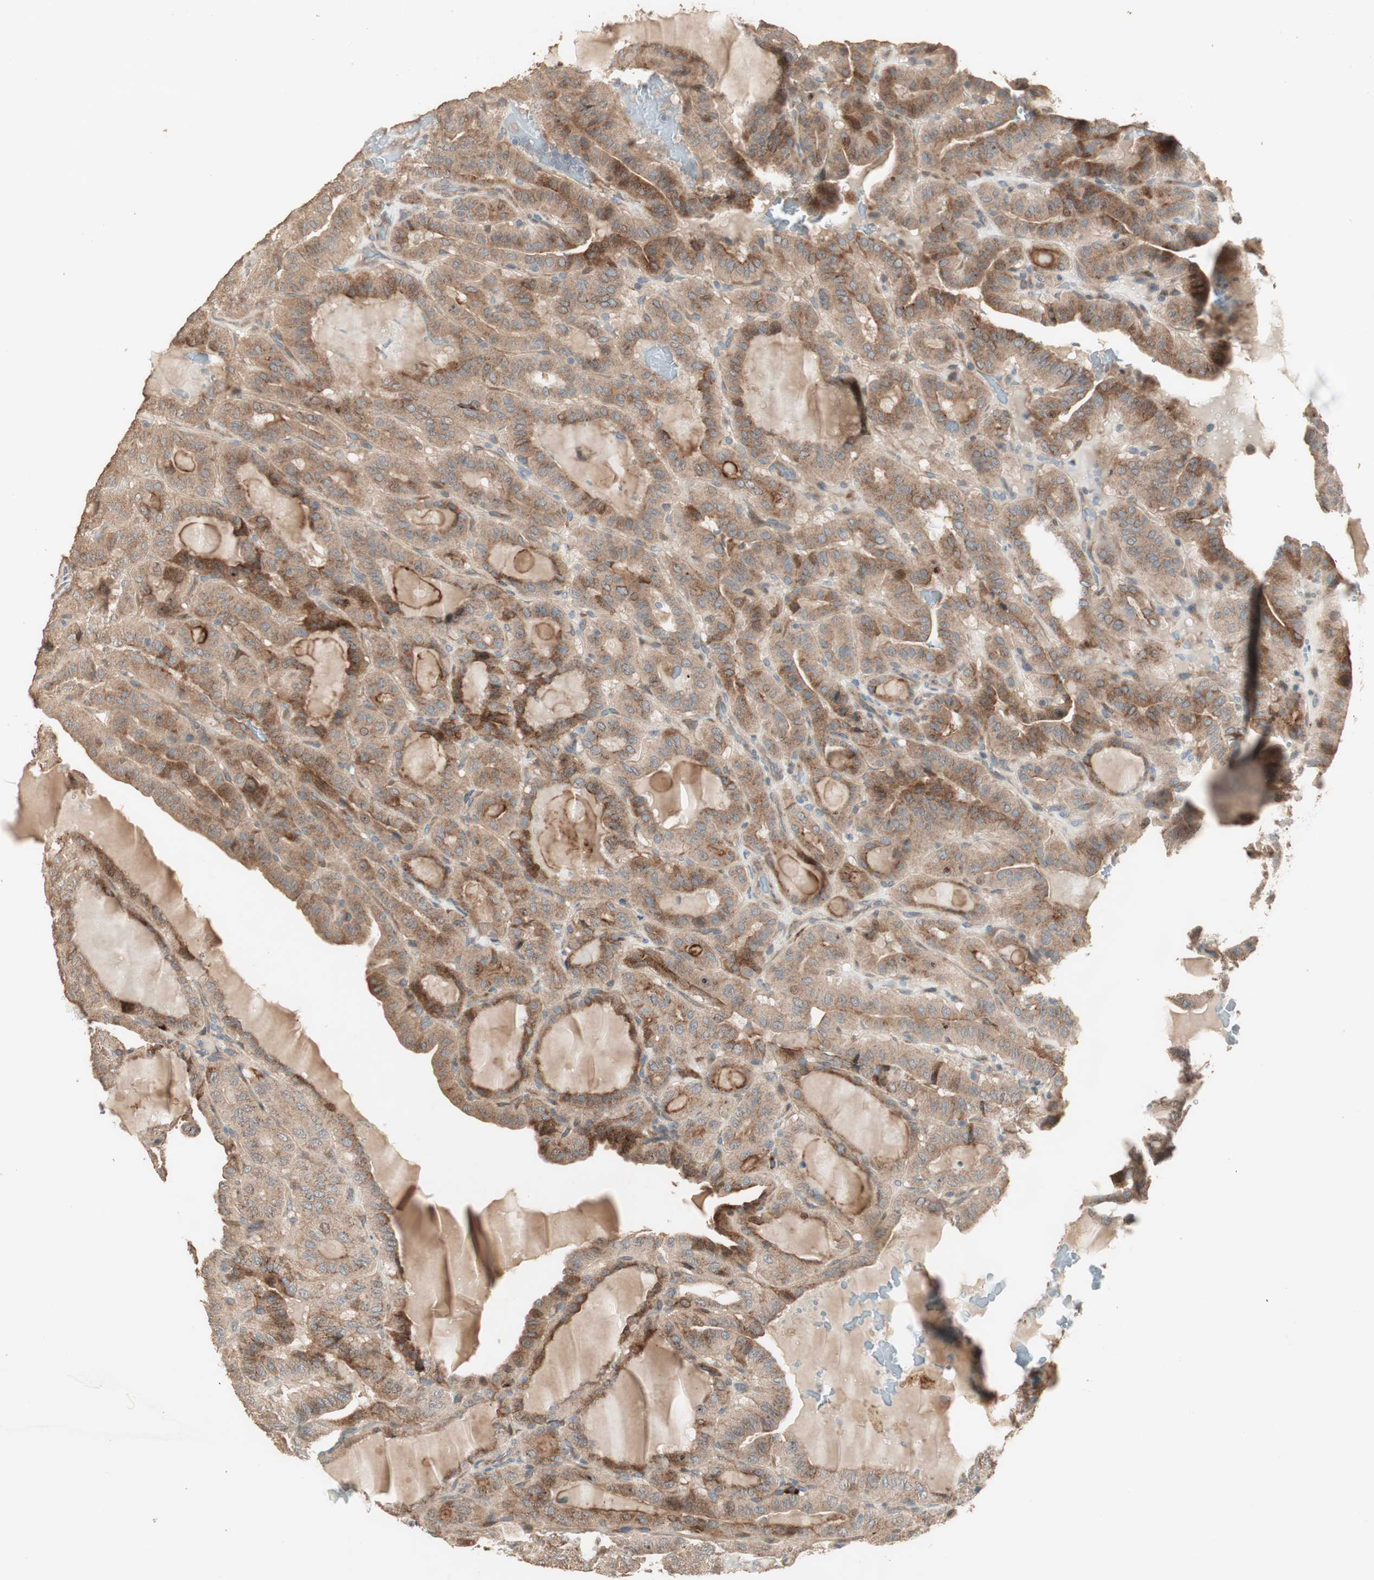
{"staining": {"intensity": "moderate", "quantity": ">75%", "location": "cytoplasmic/membranous"}, "tissue": "thyroid cancer", "cell_type": "Tumor cells", "image_type": "cancer", "snomed": [{"axis": "morphology", "description": "Papillary adenocarcinoma, NOS"}, {"axis": "topography", "description": "Thyroid gland"}], "caption": "Immunohistochemical staining of human thyroid papillary adenocarcinoma displays moderate cytoplasmic/membranous protein positivity in about >75% of tumor cells. The staining was performed using DAB (3,3'-diaminobenzidine), with brown indicating positive protein expression. Nuclei are stained blue with hematoxylin.", "gene": "RARRES1", "patient": {"sex": "male", "age": 77}}